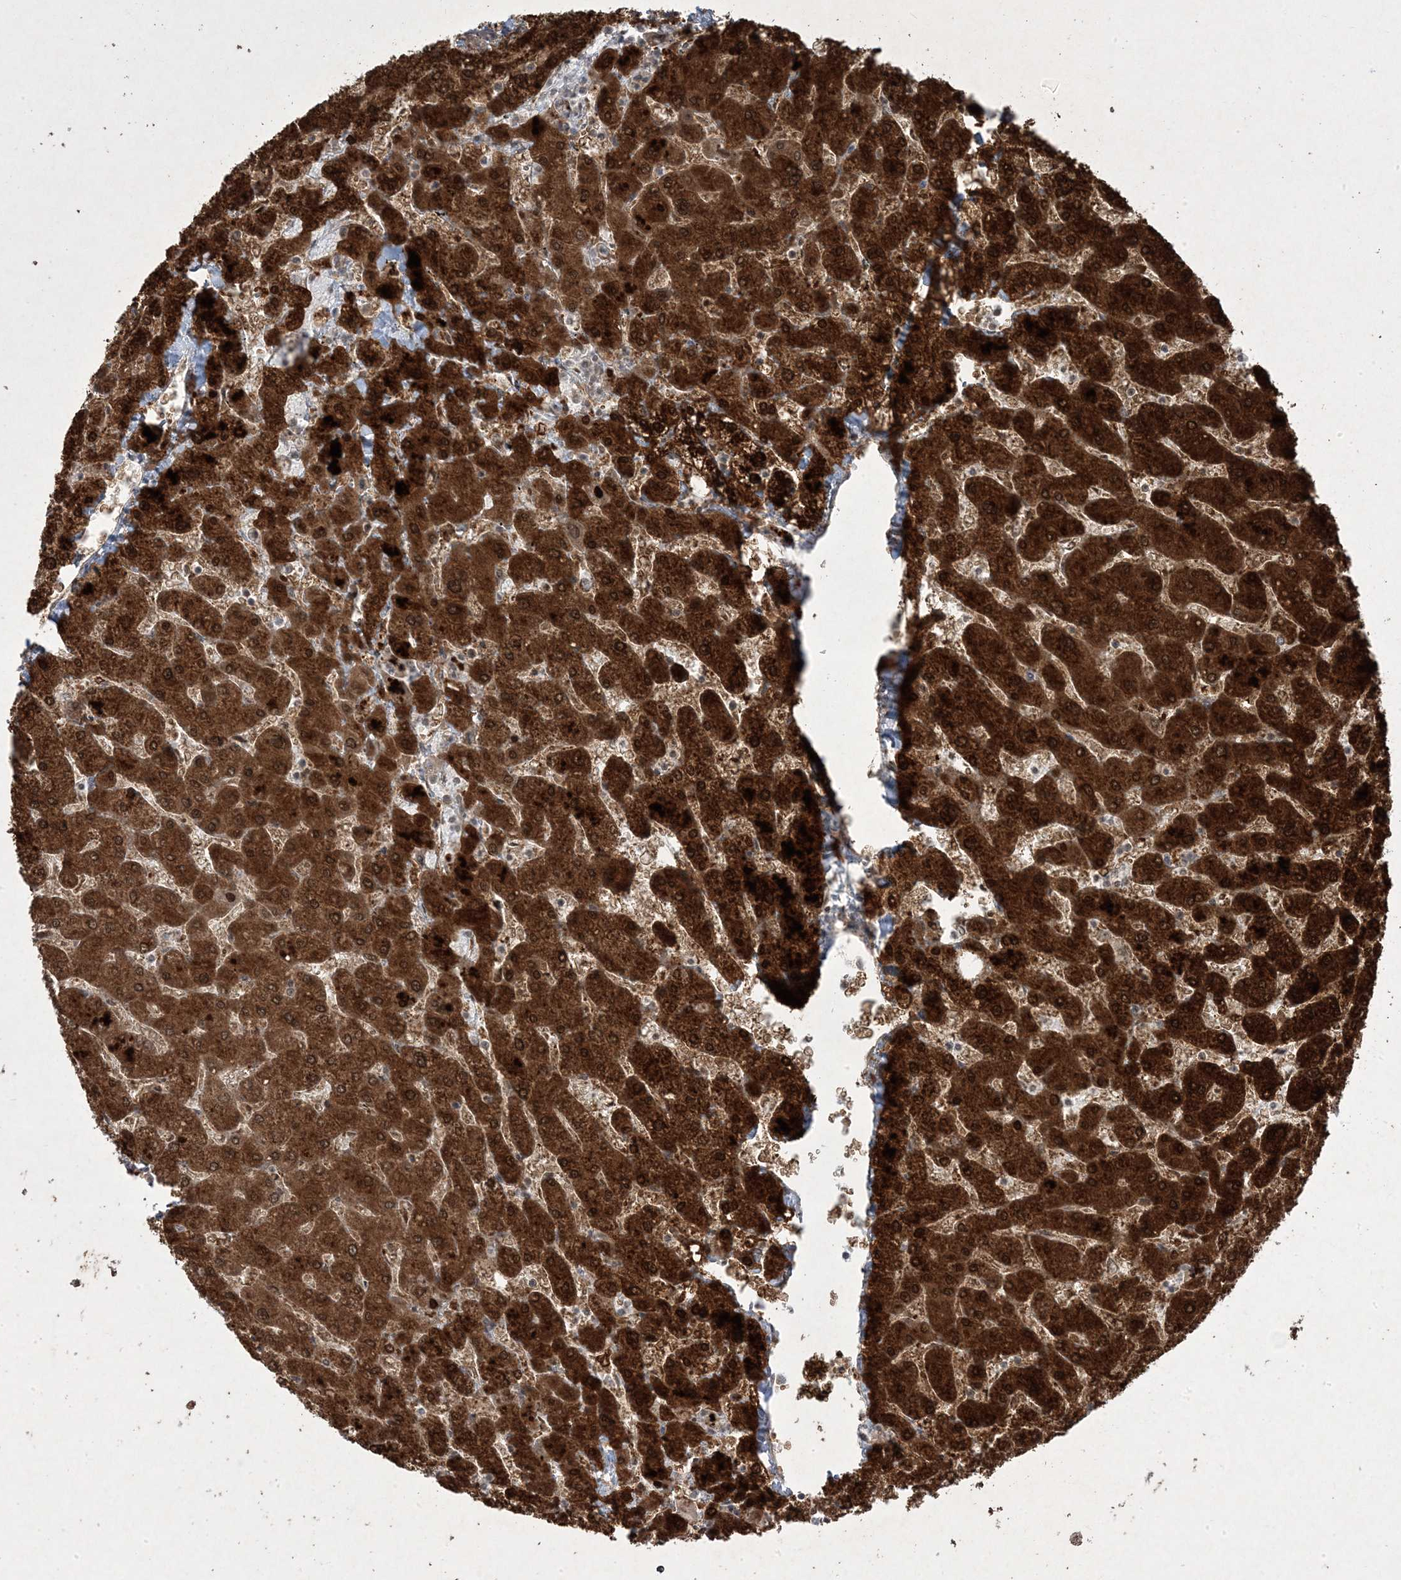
{"staining": {"intensity": "weak", "quantity": ">75%", "location": "cytoplasmic/membranous"}, "tissue": "liver", "cell_type": "Cholangiocytes", "image_type": "normal", "snomed": [{"axis": "morphology", "description": "Normal tissue, NOS"}, {"axis": "topography", "description": "Liver"}], "caption": "The micrograph reveals immunohistochemical staining of benign liver. There is weak cytoplasmic/membranous expression is present in about >75% of cholangiocytes. (Brightfield microscopy of DAB IHC at high magnification).", "gene": "PLEKHM2", "patient": {"sex": "male", "age": 55}}